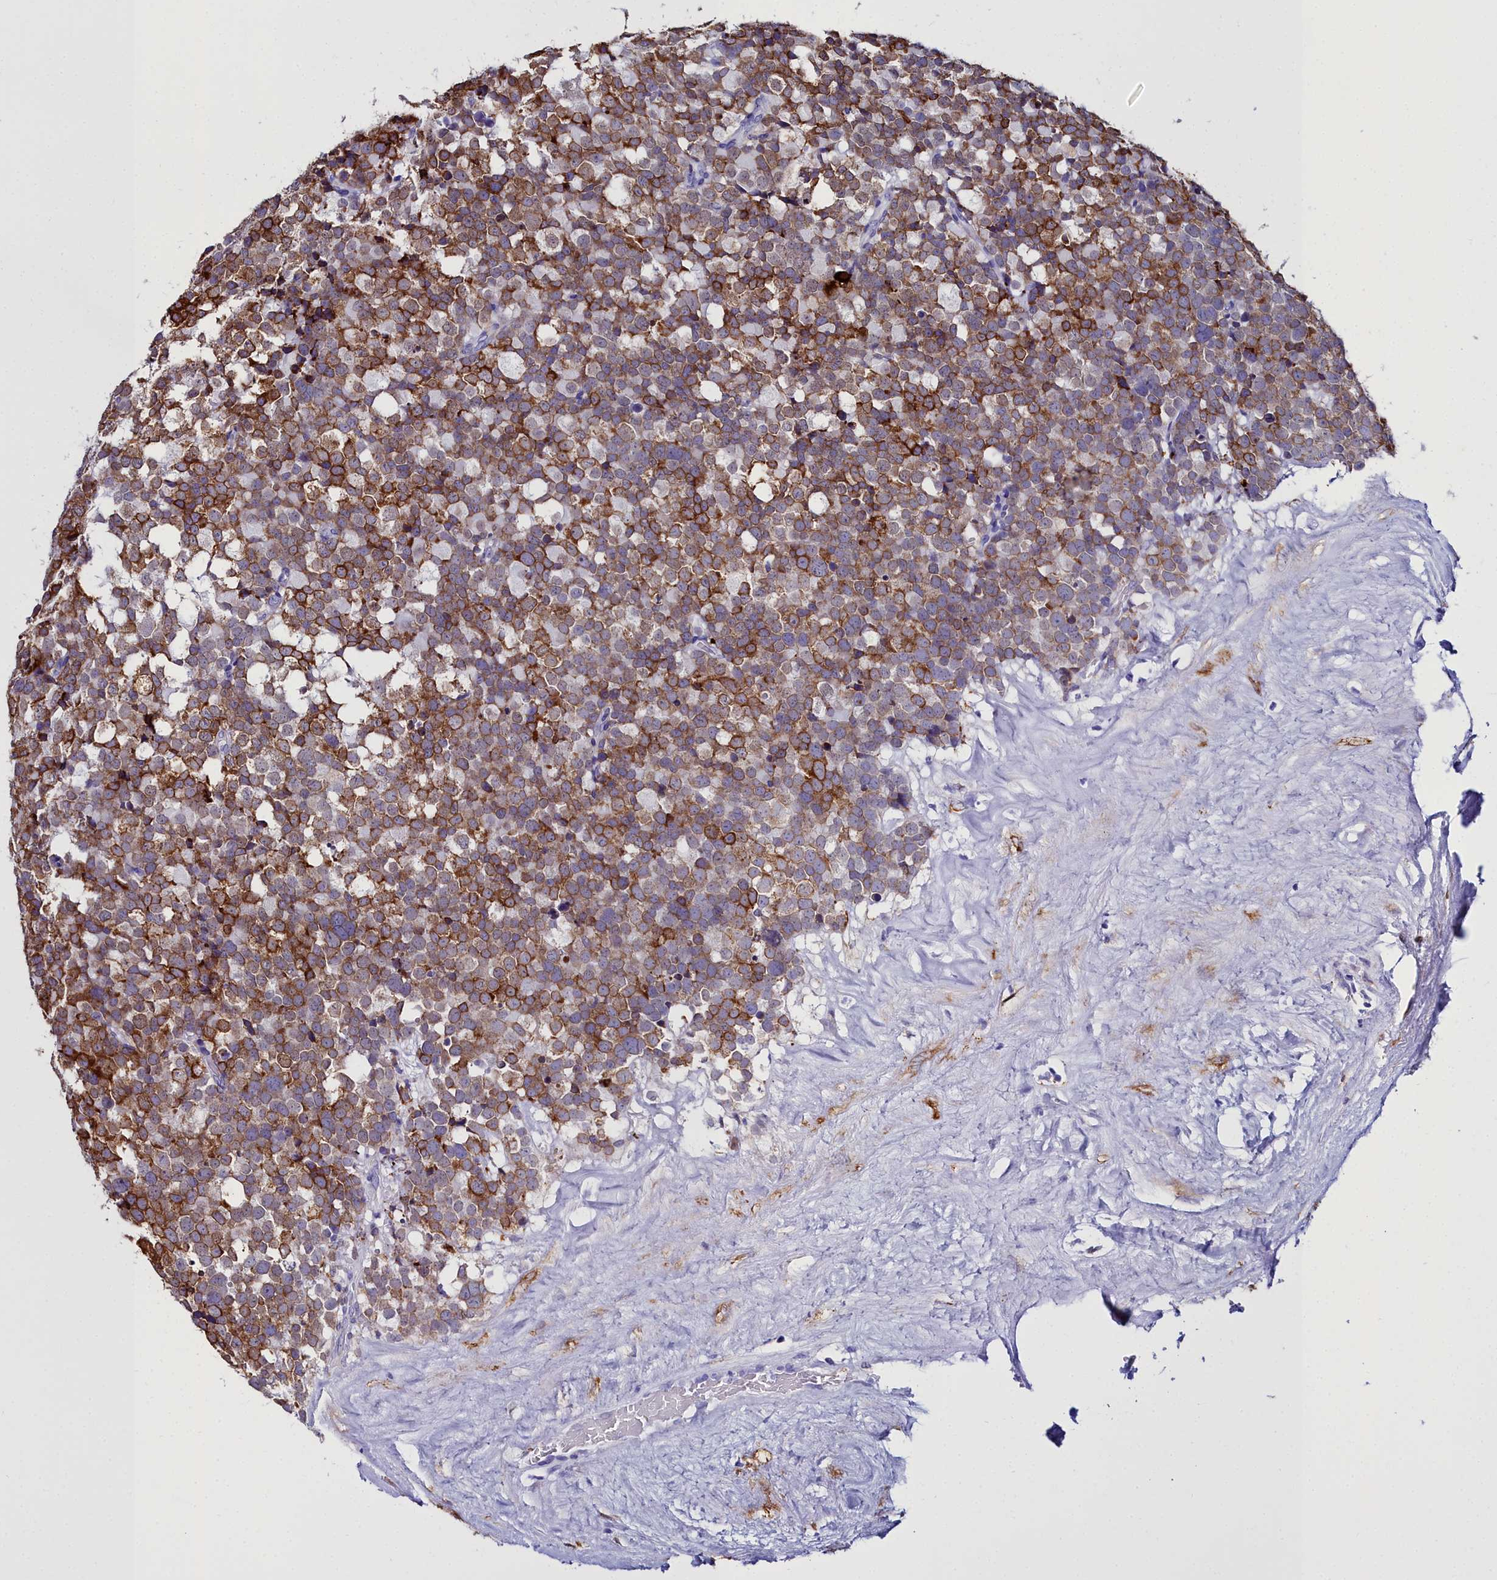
{"staining": {"intensity": "moderate", "quantity": ">75%", "location": "cytoplasmic/membranous"}, "tissue": "testis cancer", "cell_type": "Tumor cells", "image_type": "cancer", "snomed": [{"axis": "morphology", "description": "Seminoma, NOS"}, {"axis": "topography", "description": "Testis"}], "caption": "Protein positivity by IHC shows moderate cytoplasmic/membranous staining in approximately >75% of tumor cells in testis seminoma.", "gene": "TXNDC5", "patient": {"sex": "male", "age": 71}}